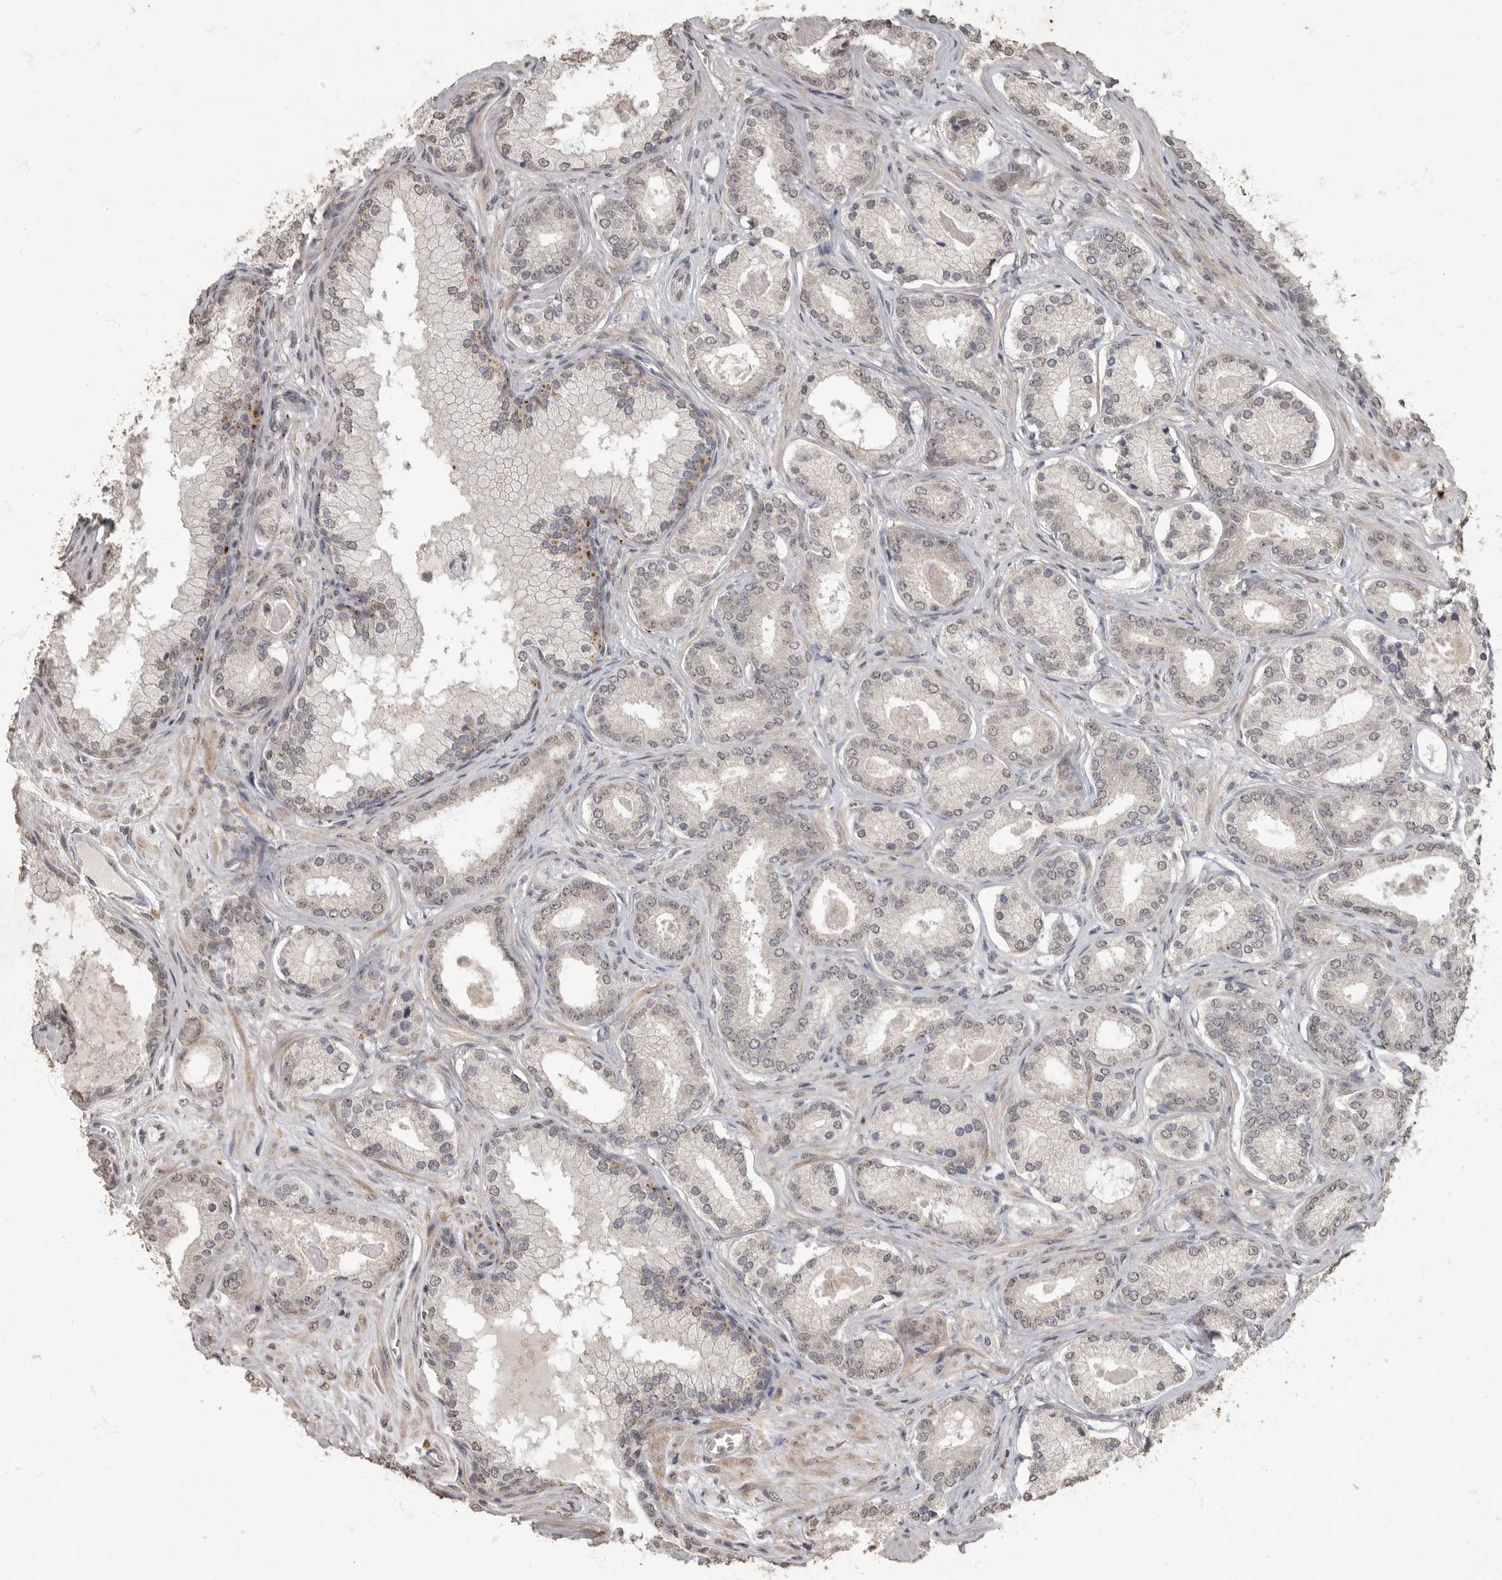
{"staining": {"intensity": "negative", "quantity": "none", "location": "none"}, "tissue": "prostate cancer", "cell_type": "Tumor cells", "image_type": "cancer", "snomed": [{"axis": "morphology", "description": "Adenocarcinoma, Low grade"}, {"axis": "topography", "description": "Prostate"}], "caption": "Protein analysis of prostate cancer (low-grade adenocarcinoma) displays no significant expression in tumor cells.", "gene": "MAFG", "patient": {"sex": "male", "age": 70}}